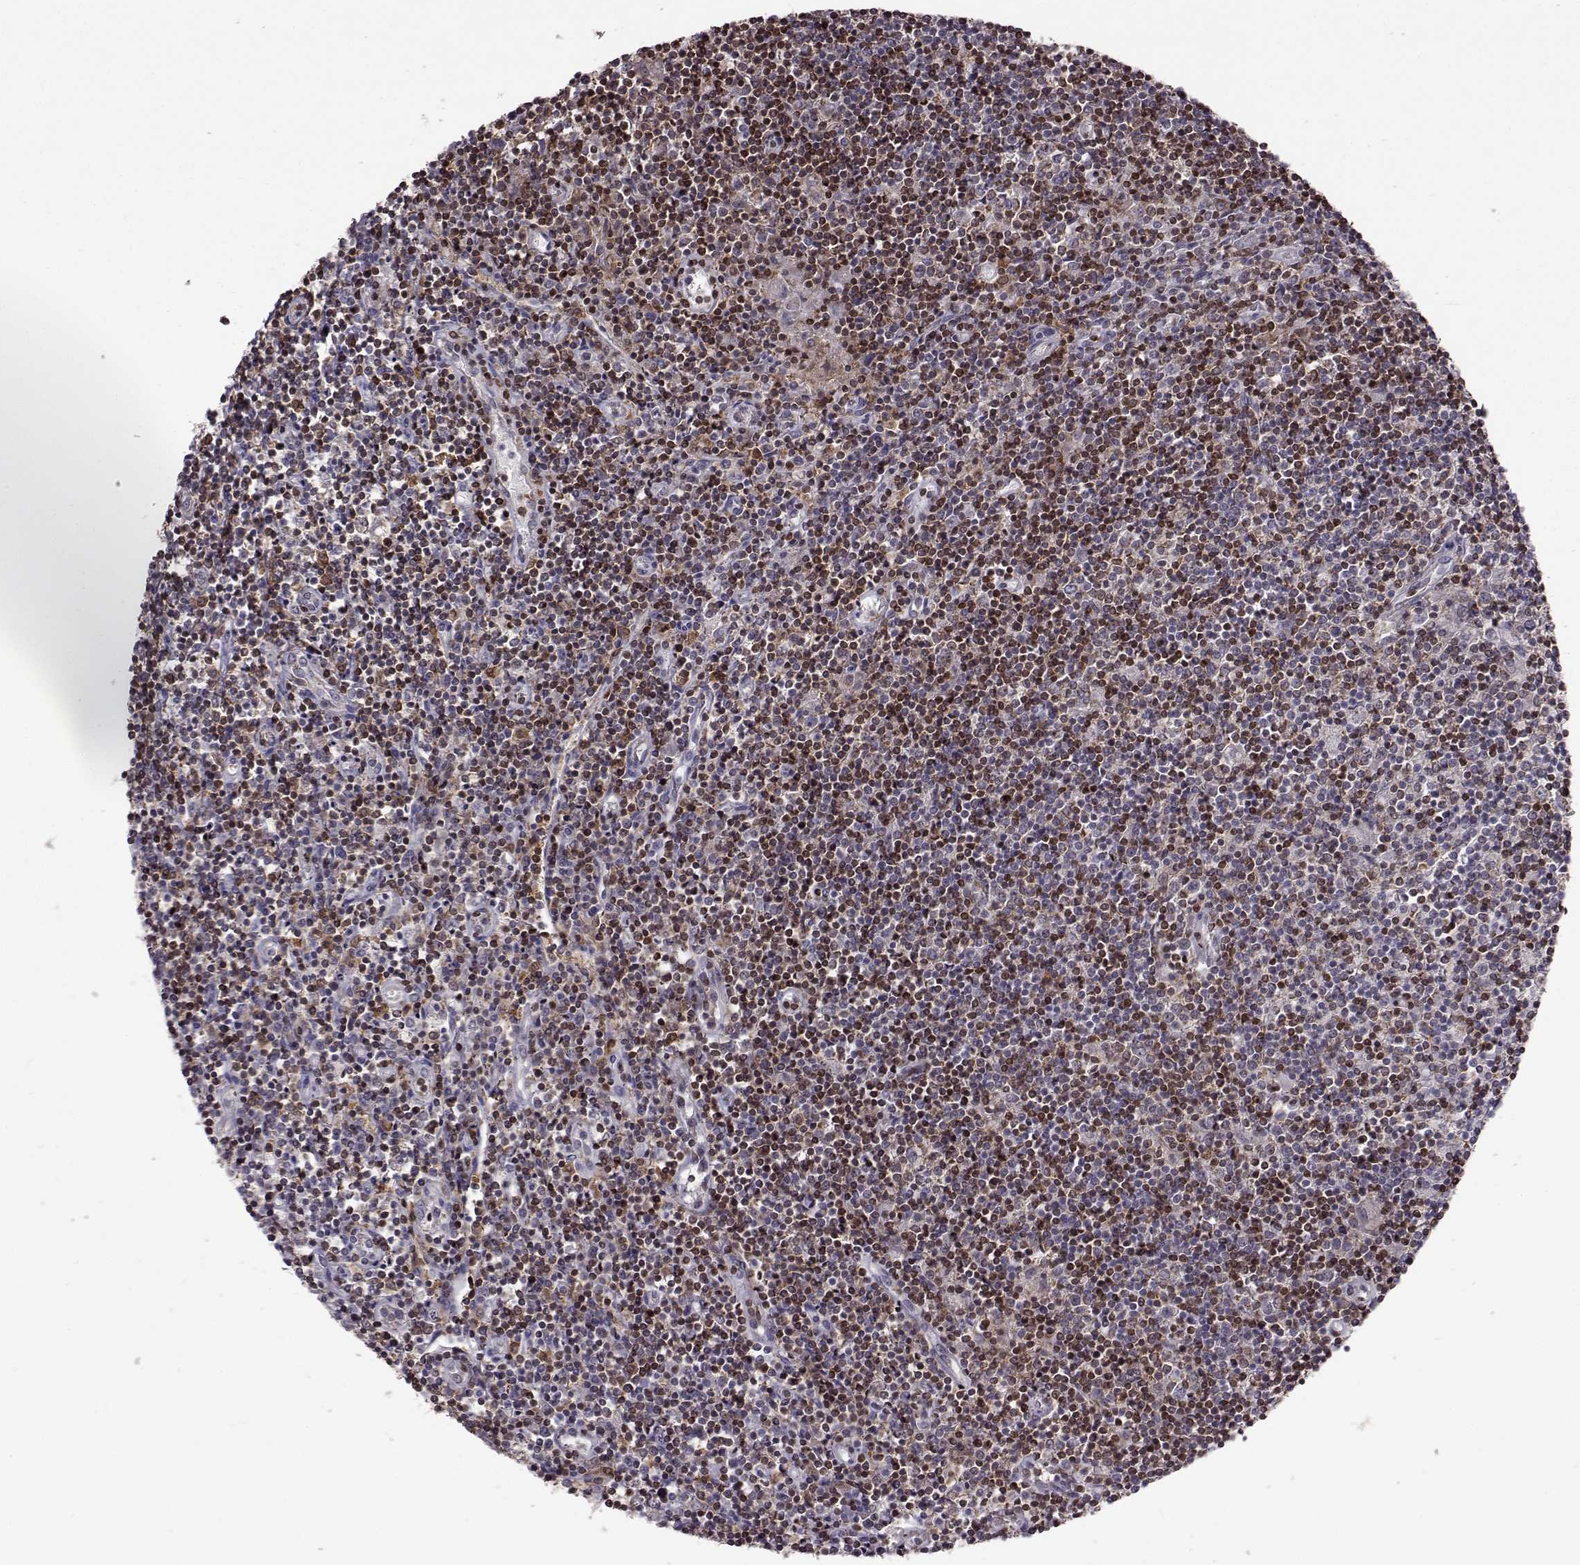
{"staining": {"intensity": "negative", "quantity": "none", "location": "none"}, "tissue": "lymphoma", "cell_type": "Tumor cells", "image_type": "cancer", "snomed": [{"axis": "morphology", "description": "Hodgkin's disease, NOS"}, {"axis": "topography", "description": "Lymph node"}], "caption": "This image is of Hodgkin's disease stained with immunohistochemistry to label a protein in brown with the nuclei are counter-stained blue. There is no staining in tumor cells. (DAB IHC with hematoxylin counter stain).", "gene": "DOK2", "patient": {"sex": "male", "age": 40}}